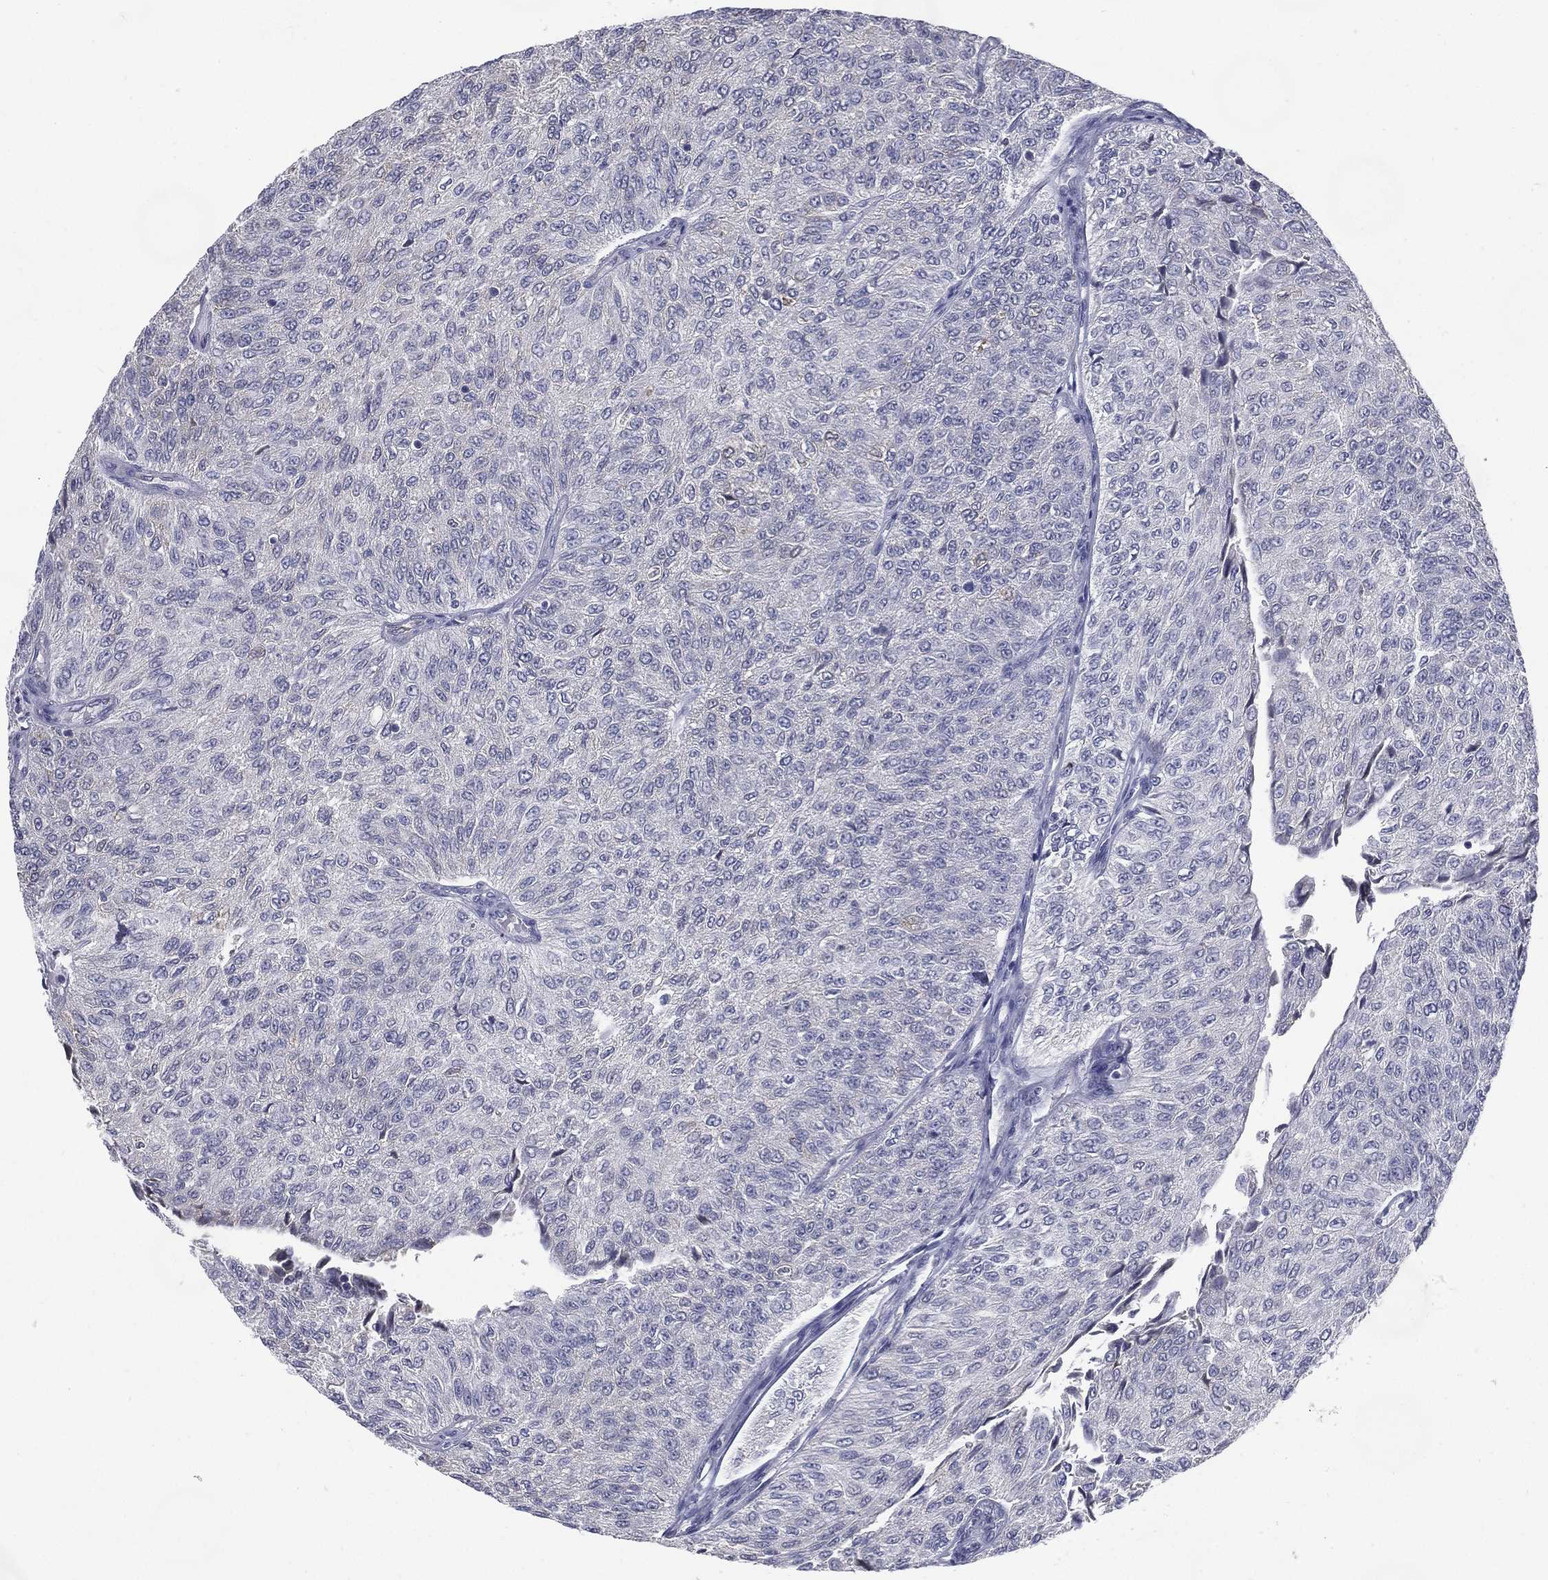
{"staining": {"intensity": "negative", "quantity": "none", "location": "none"}, "tissue": "urothelial cancer", "cell_type": "Tumor cells", "image_type": "cancer", "snomed": [{"axis": "morphology", "description": "Urothelial carcinoma, Low grade"}, {"axis": "topography", "description": "Urinary bladder"}], "caption": "Immunohistochemistry photomicrograph of neoplastic tissue: human urothelial cancer stained with DAB (3,3'-diaminobenzidine) shows no significant protein positivity in tumor cells.", "gene": "C19orf18", "patient": {"sex": "male", "age": 78}}